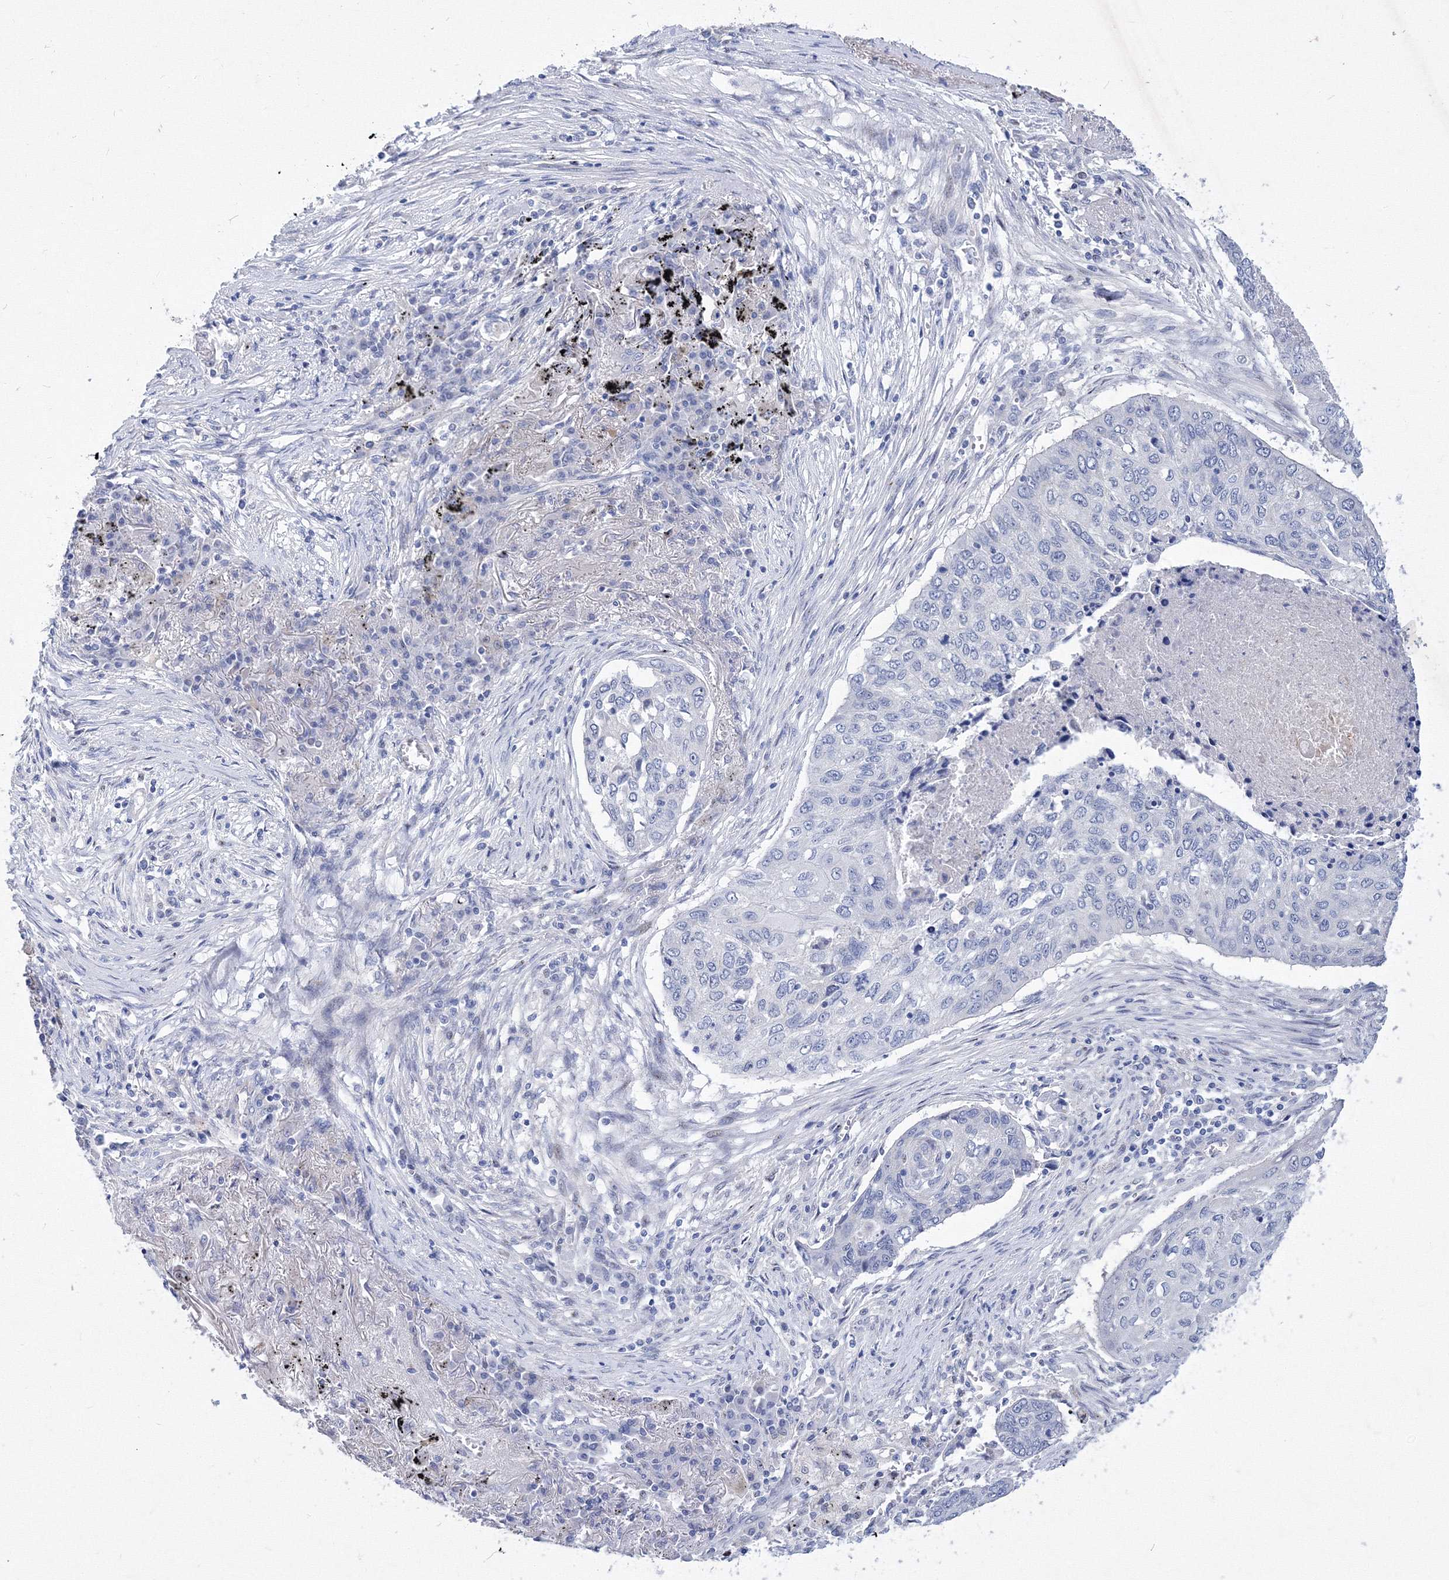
{"staining": {"intensity": "negative", "quantity": "none", "location": "none"}, "tissue": "lung cancer", "cell_type": "Tumor cells", "image_type": "cancer", "snomed": [{"axis": "morphology", "description": "Squamous cell carcinoma, NOS"}, {"axis": "topography", "description": "Lung"}], "caption": "The IHC micrograph has no significant staining in tumor cells of squamous cell carcinoma (lung) tissue. (DAB (3,3'-diaminobenzidine) immunohistochemistry with hematoxylin counter stain).", "gene": "GPN1", "patient": {"sex": "female", "age": 63}}